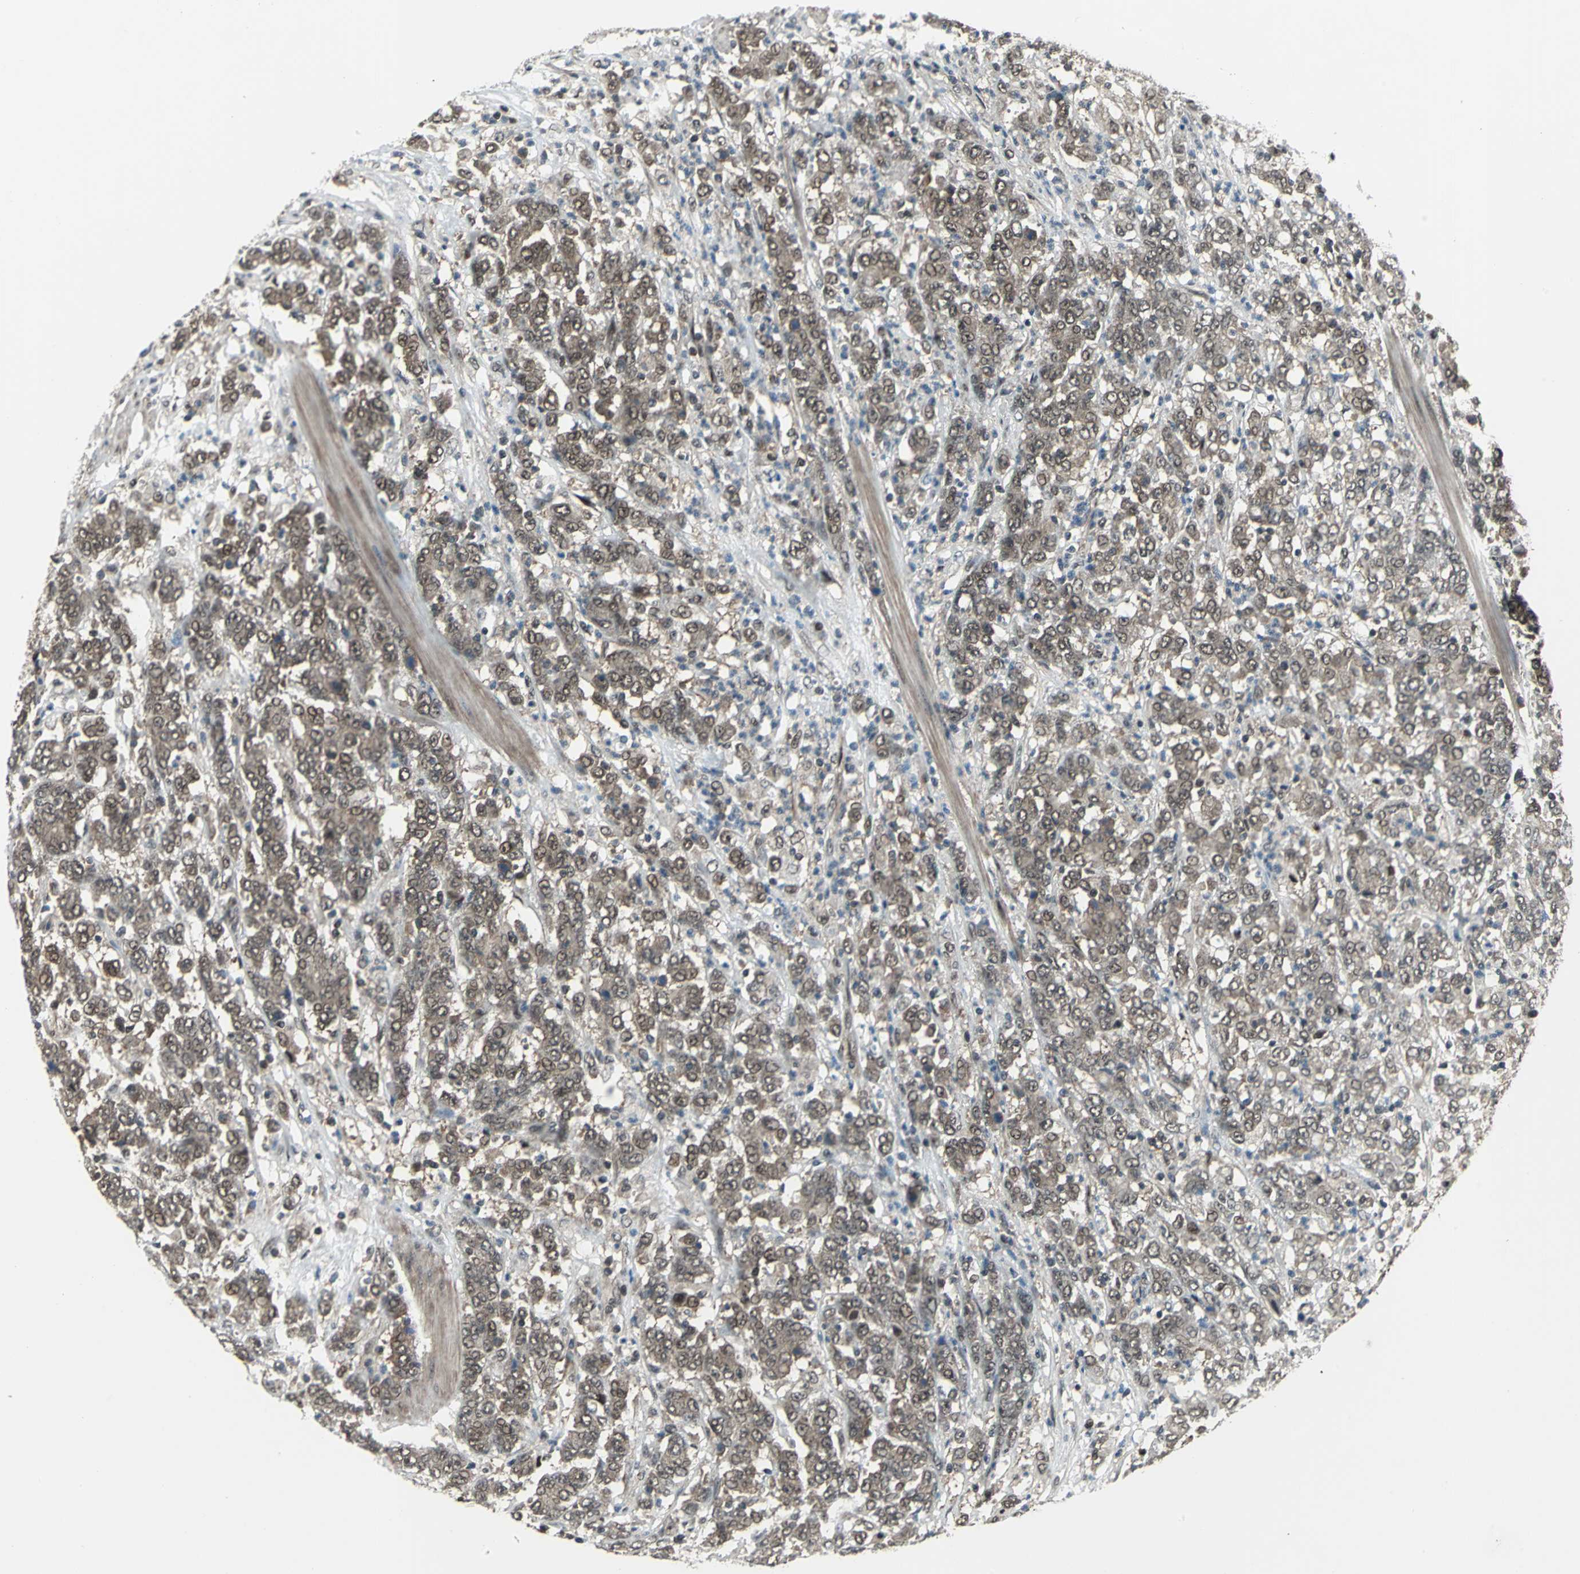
{"staining": {"intensity": "weak", "quantity": ">75%", "location": "cytoplasmic/membranous,nuclear"}, "tissue": "stomach cancer", "cell_type": "Tumor cells", "image_type": "cancer", "snomed": [{"axis": "morphology", "description": "Adenocarcinoma, NOS"}, {"axis": "topography", "description": "Stomach, lower"}], "caption": "Human stomach cancer stained with a protein marker exhibits weak staining in tumor cells.", "gene": "COPS5", "patient": {"sex": "female", "age": 71}}